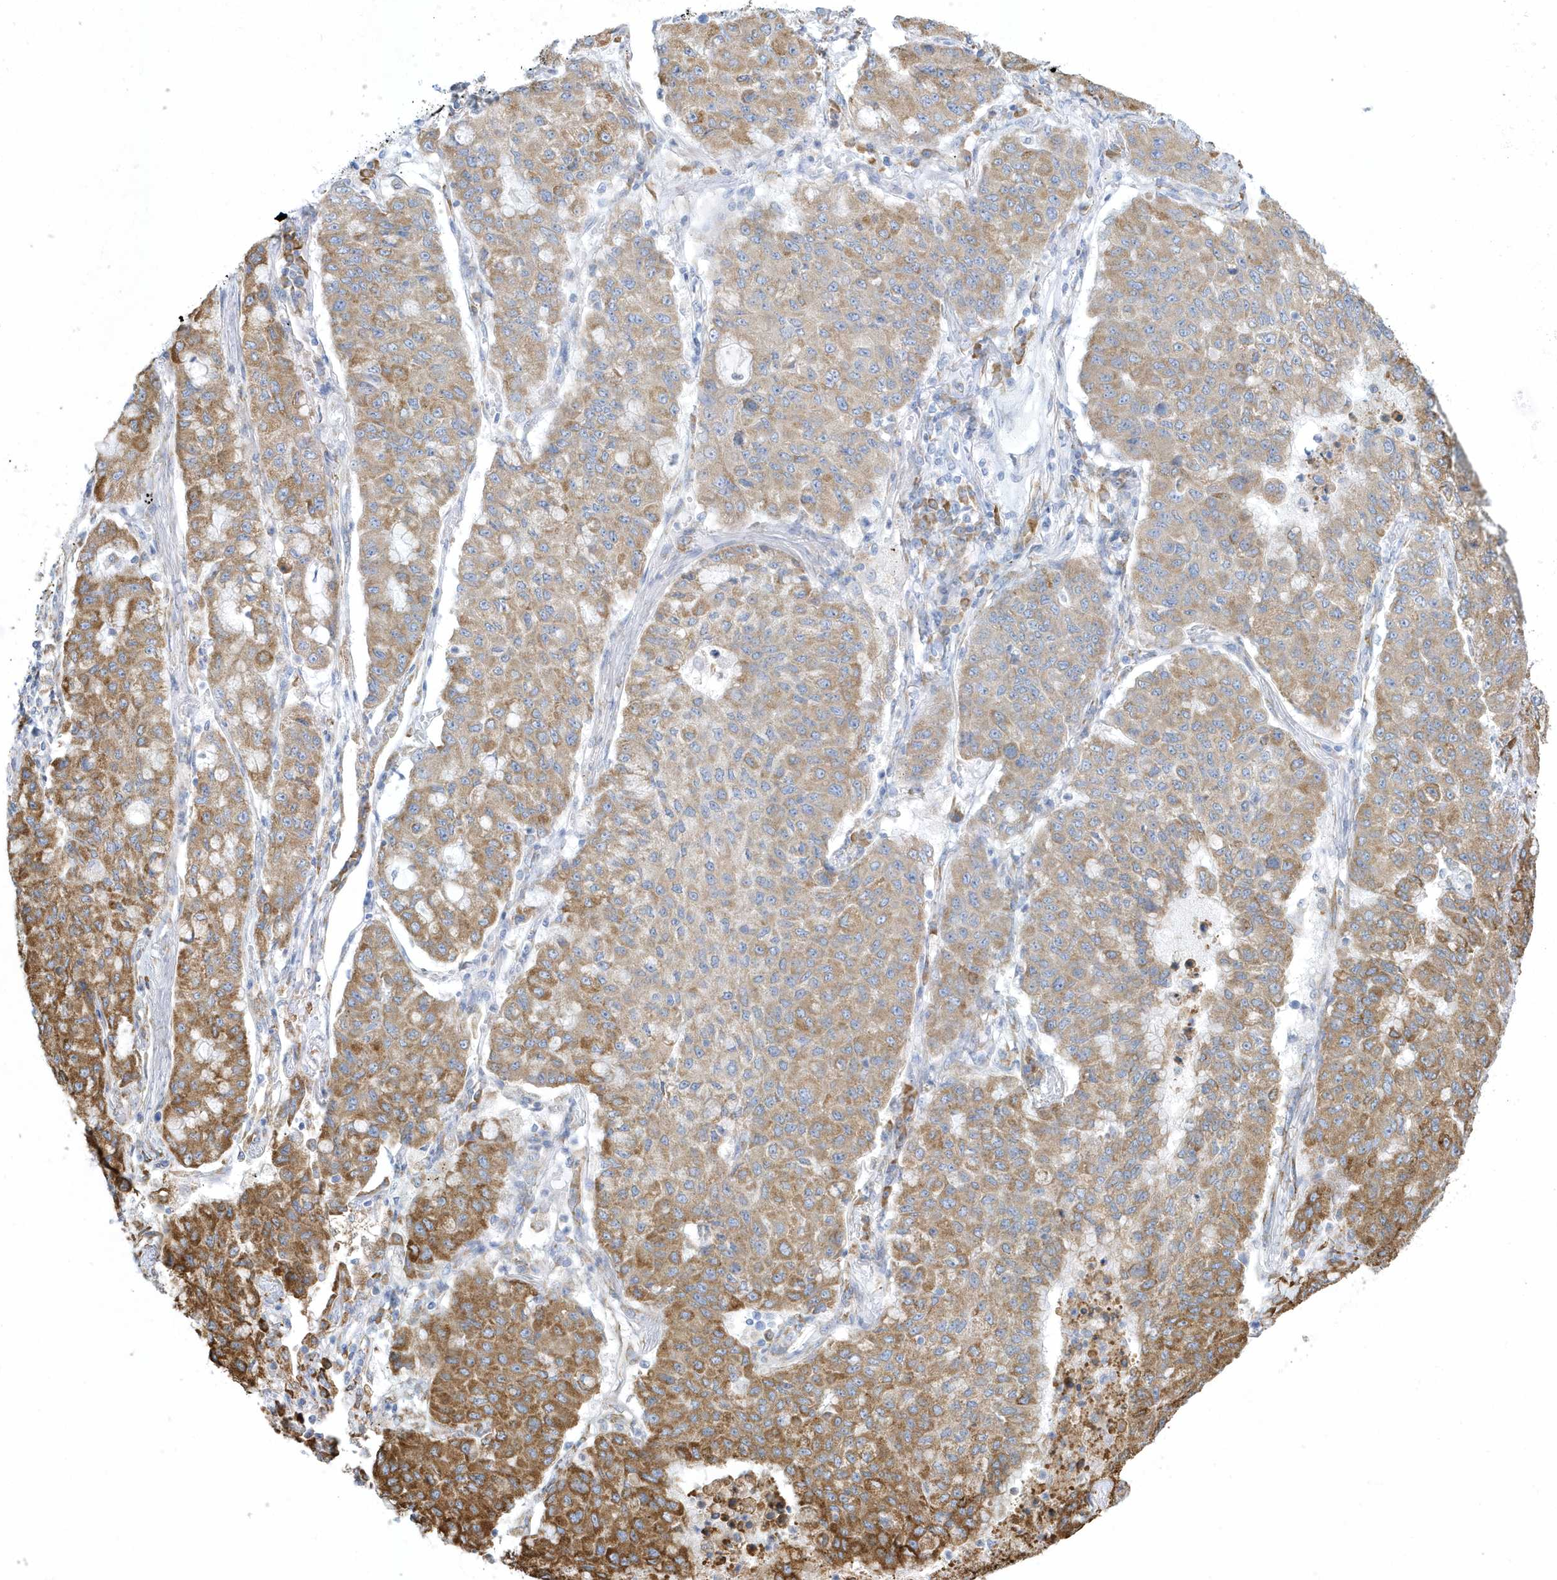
{"staining": {"intensity": "moderate", "quantity": ">75%", "location": "cytoplasmic/membranous"}, "tissue": "lung cancer", "cell_type": "Tumor cells", "image_type": "cancer", "snomed": [{"axis": "morphology", "description": "Squamous cell carcinoma, NOS"}, {"axis": "topography", "description": "Lung"}], "caption": "Immunohistochemistry (IHC) micrograph of squamous cell carcinoma (lung) stained for a protein (brown), which displays medium levels of moderate cytoplasmic/membranous positivity in about >75% of tumor cells.", "gene": "DCAF1", "patient": {"sex": "male", "age": 74}}